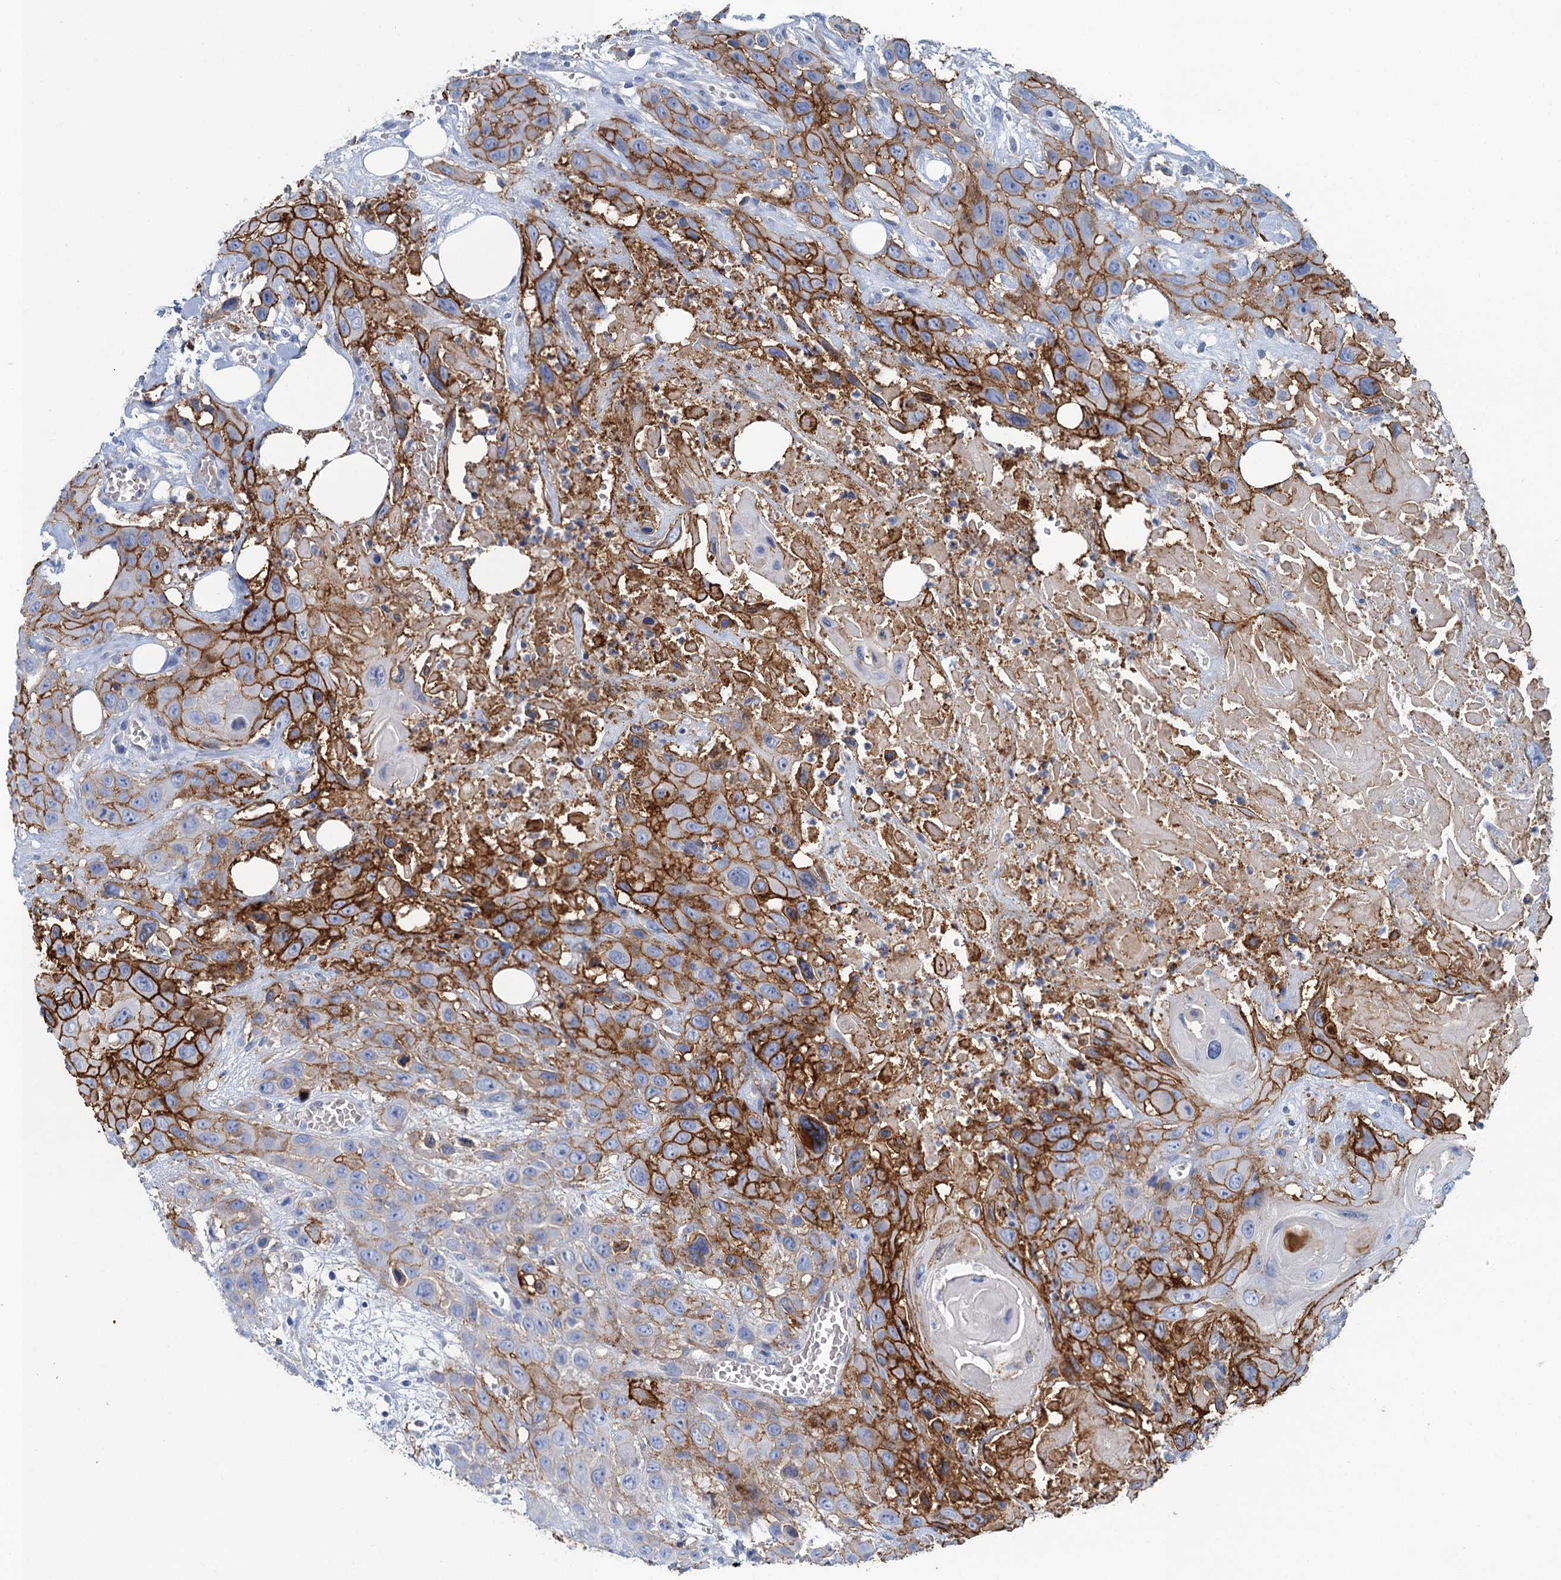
{"staining": {"intensity": "strong", "quantity": ">75%", "location": "cytoplasmic/membranous"}, "tissue": "head and neck cancer", "cell_type": "Tumor cells", "image_type": "cancer", "snomed": [{"axis": "morphology", "description": "Squamous cell carcinoma, NOS"}, {"axis": "topography", "description": "Head-Neck"}], "caption": "Head and neck cancer stained with DAB immunohistochemistry (IHC) demonstrates high levels of strong cytoplasmic/membranous positivity in about >75% of tumor cells. (brown staining indicates protein expression, while blue staining denotes nuclei).", "gene": "MYADML2", "patient": {"sex": "male", "age": 81}}